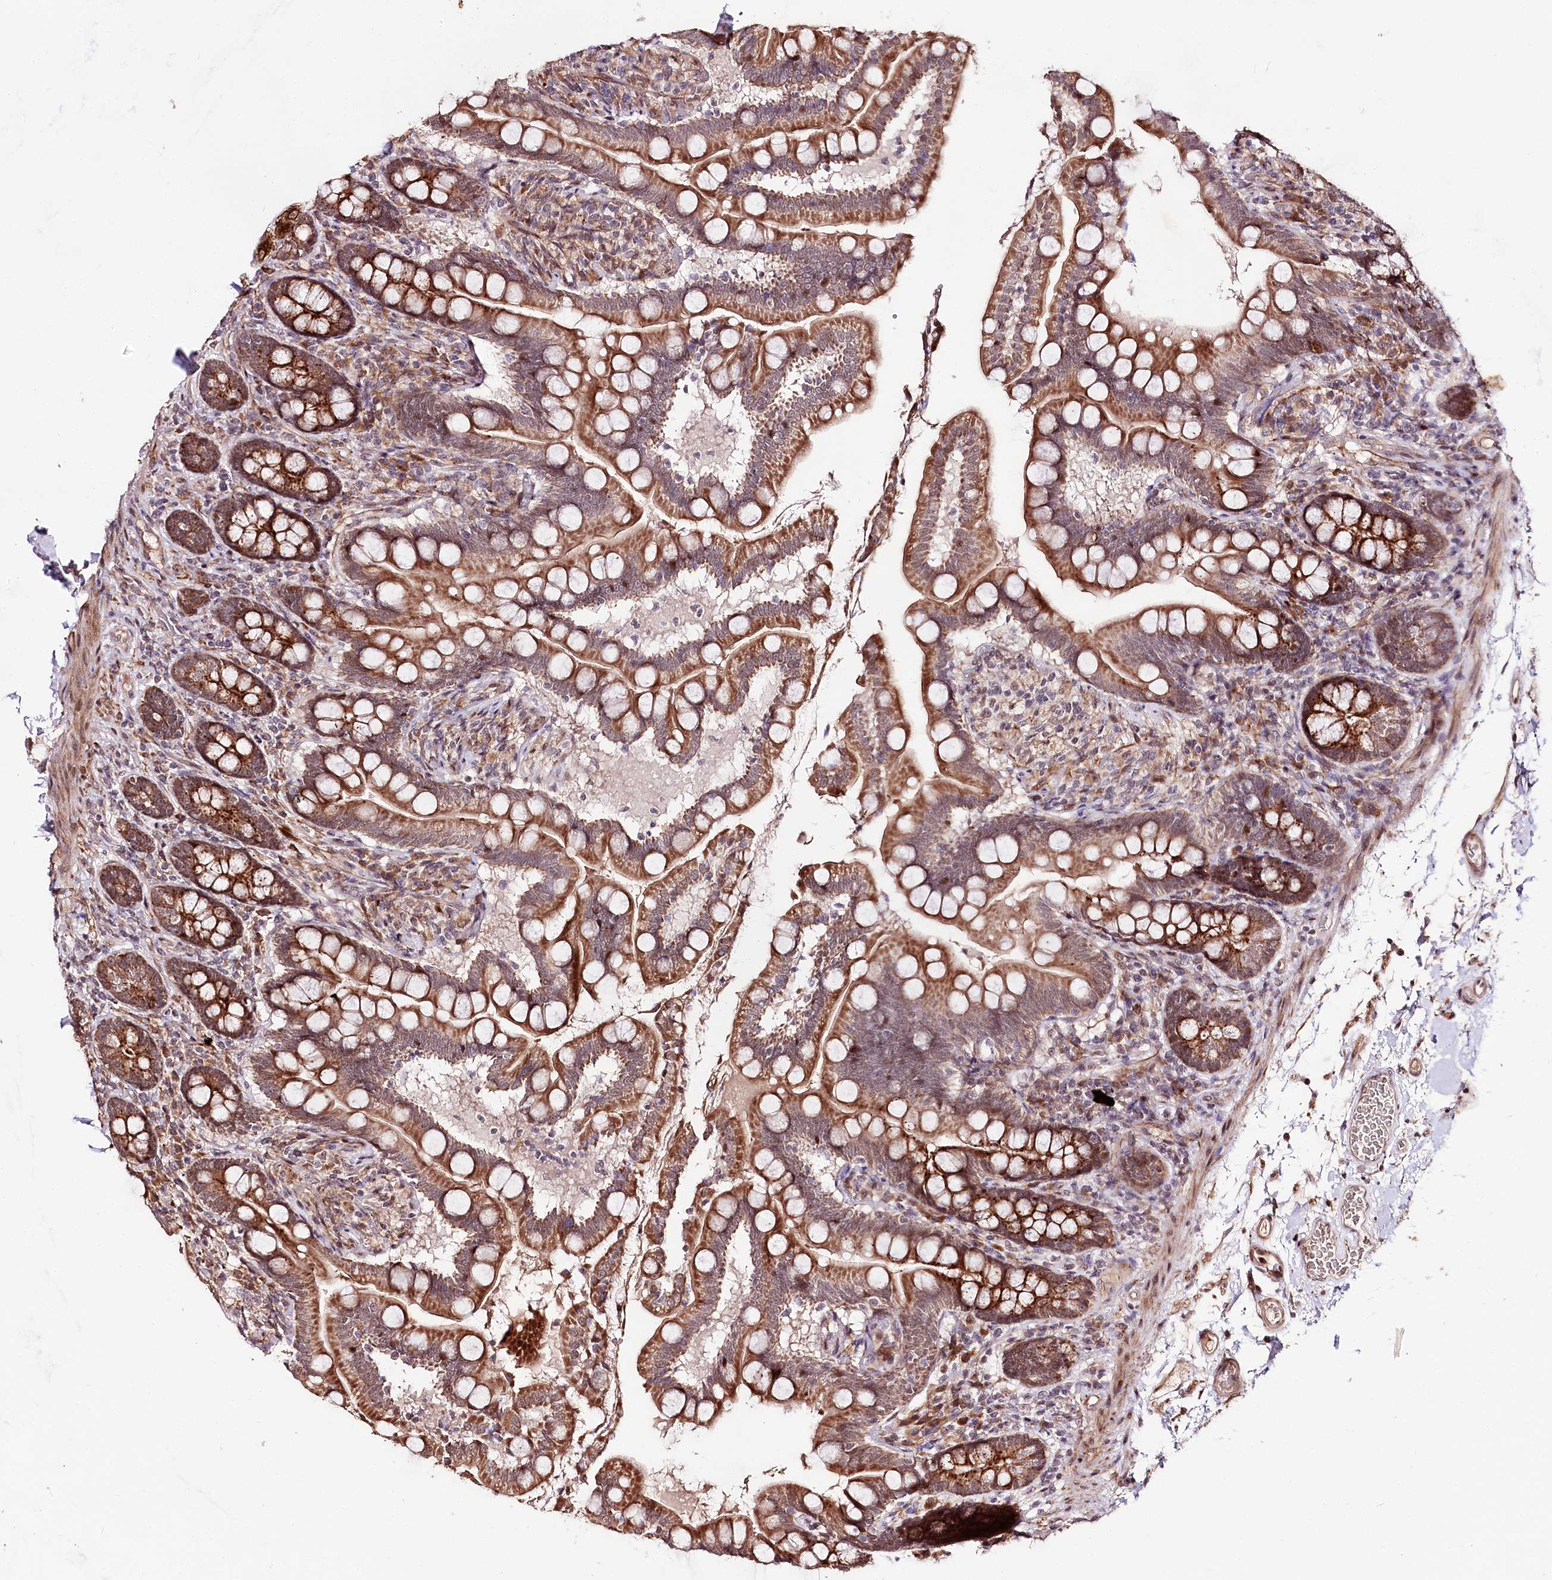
{"staining": {"intensity": "moderate", "quantity": ">75%", "location": "cytoplasmic/membranous,nuclear"}, "tissue": "small intestine", "cell_type": "Glandular cells", "image_type": "normal", "snomed": [{"axis": "morphology", "description": "Normal tissue, NOS"}, {"axis": "topography", "description": "Small intestine"}], "caption": "The histopathology image demonstrates a brown stain indicating the presence of a protein in the cytoplasmic/membranous,nuclear of glandular cells in small intestine. The staining was performed using DAB (3,3'-diaminobenzidine), with brown indicating positive protein expression. Nuclei are stained blue with hematoxylin.", "gene": "DMP1", "patient": {"sex": "female", "age": 64}}